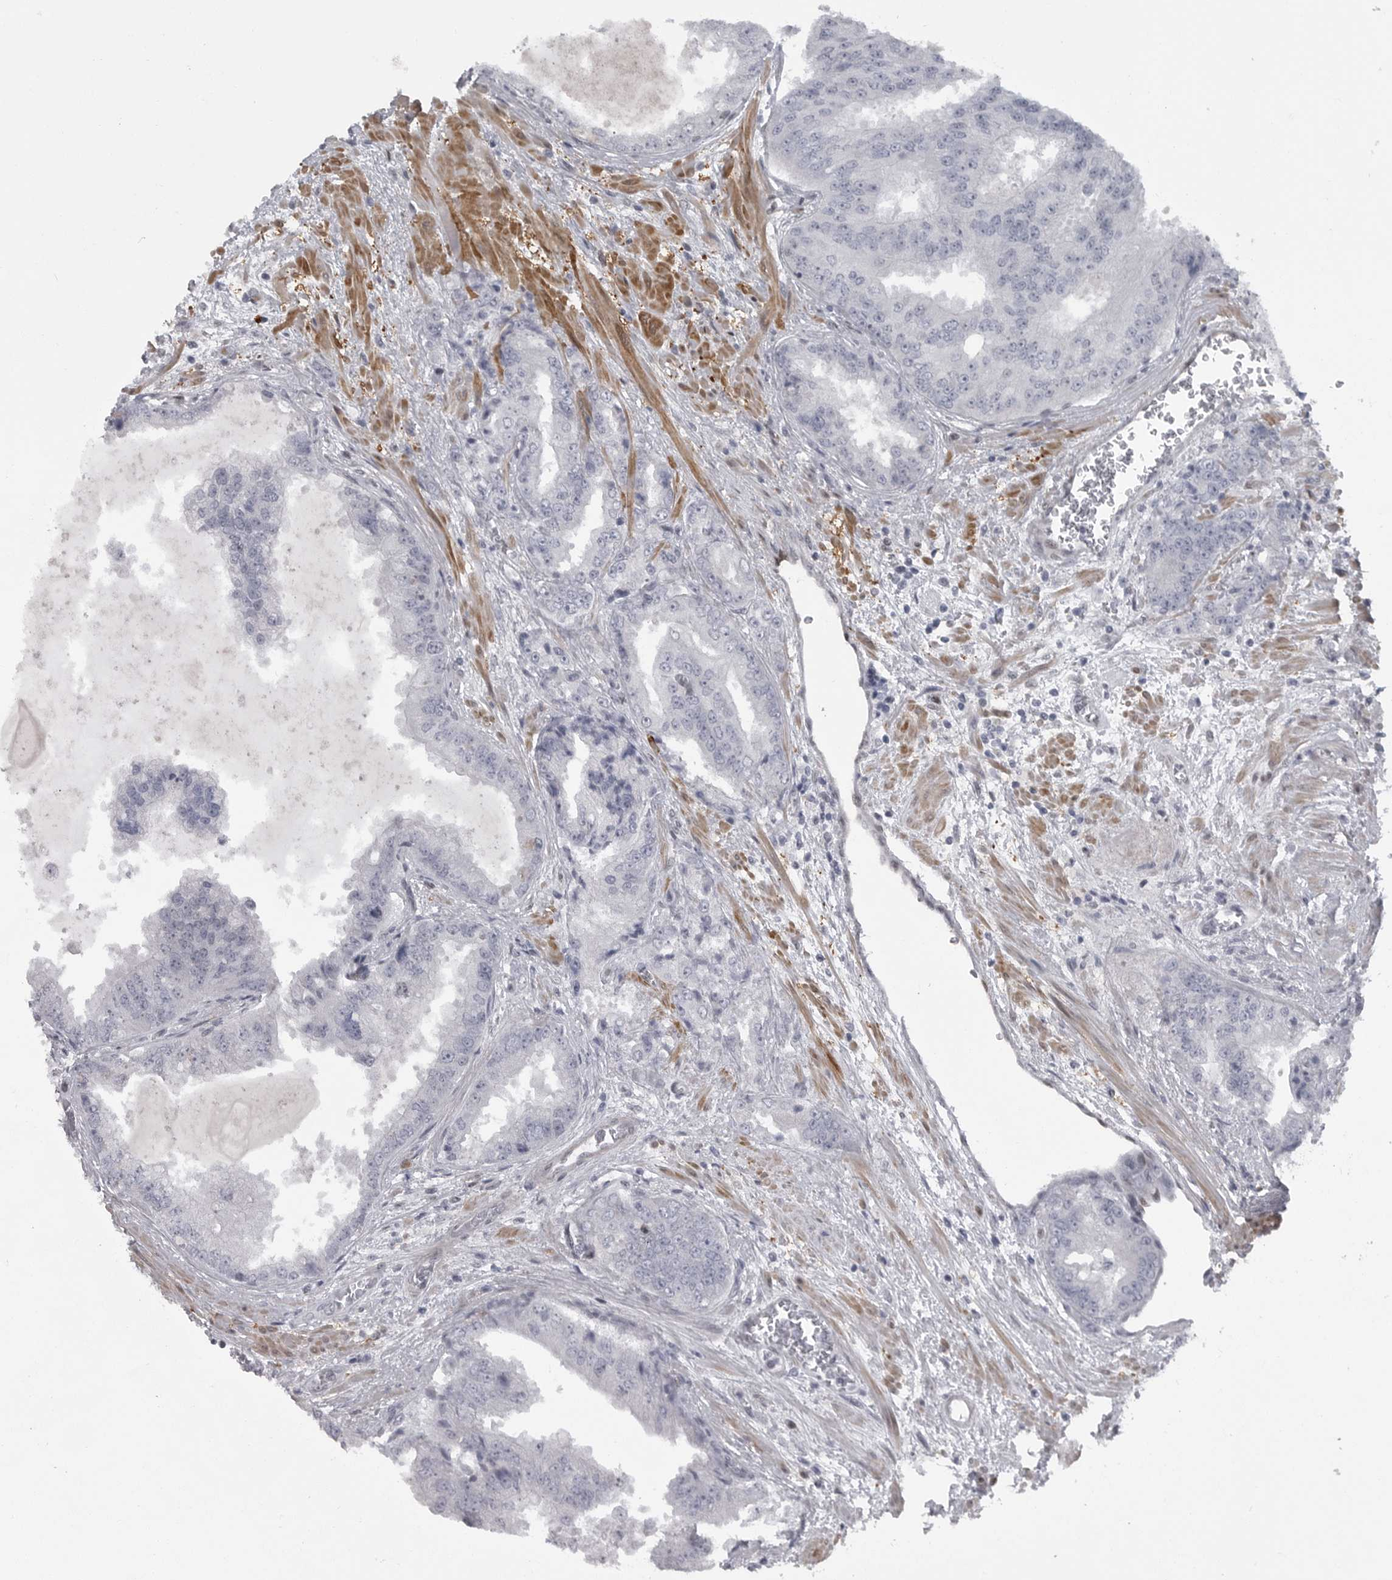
{"staining": {"intensity": "negative", "quantity": "none", "location": "none"}, "tissue": "prostate cancer", "cell_type": "Tumor cells", "image_type": "cancer", "snomed": [{"axis": "morphology", "description": "Adenocarcinoma, High grade"}, {"axis": "topography", "description": "Prostate"}], "caption": "Tumor cells show no significant protein positivity in prostate cancer (high-grade adenocarcinoma).", "gene": "HMGN3", "patient": {"sex": "male", "age": 58}}